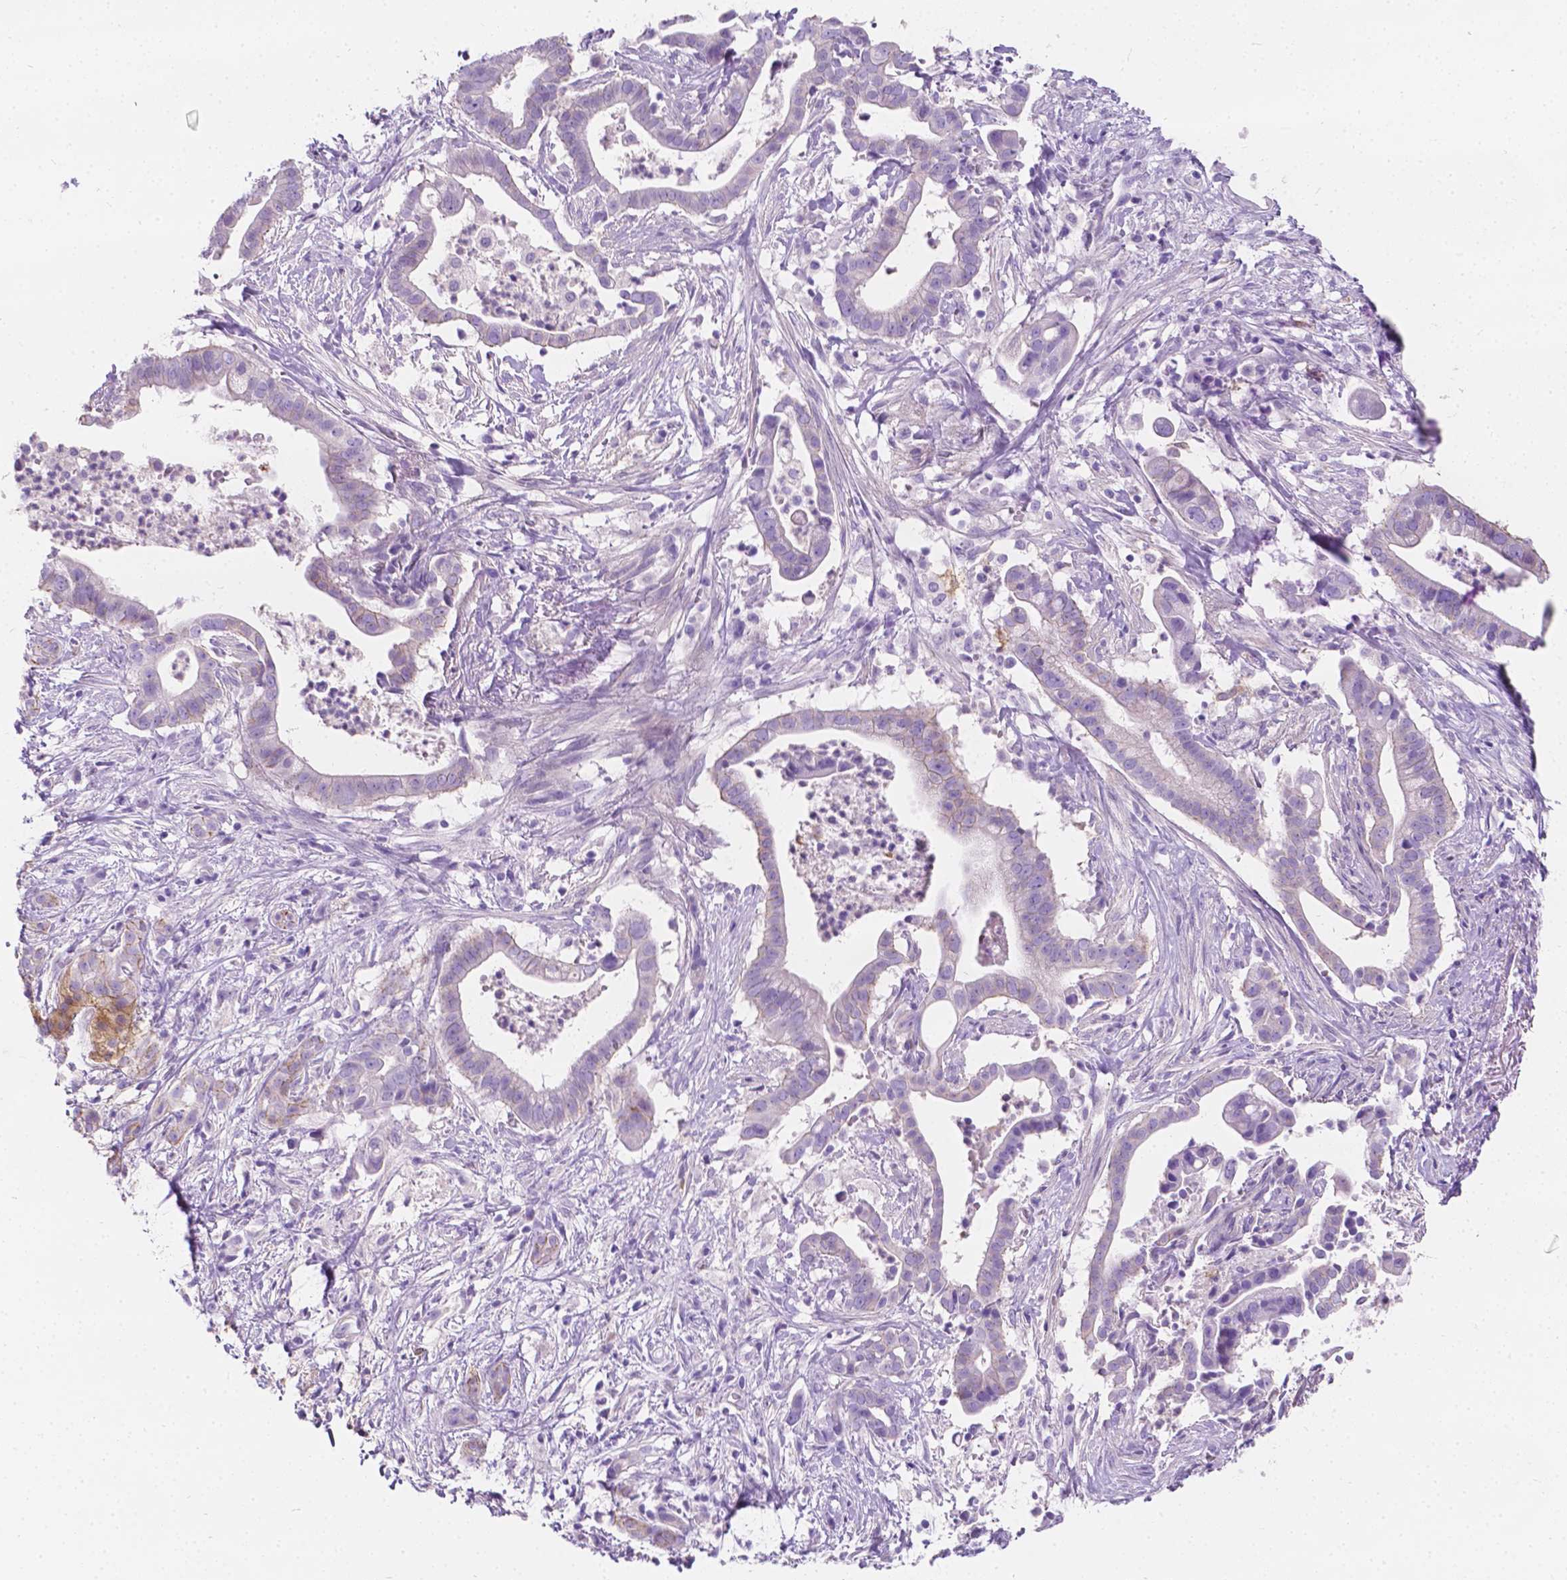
{"staining": {"intensity": "negative", "quantity": "none", "location": "none"}, "tissue": "pancreatic cancer", "cell_type": "Tumor cells", "image_type": "cancer", "snomed": [{"axis": "morphology", "description": "Adenocarcinoma, NOS"}, {"axis": "topography", "description": "Pancreas"}], "caption": "The immunohistochemistry (IHC) photomicrograph has no significant expression in tumor cells of pancreatic cancer tissue.", "gene": "GNAO1", "patient": {"sex": "male", "age": 61}}